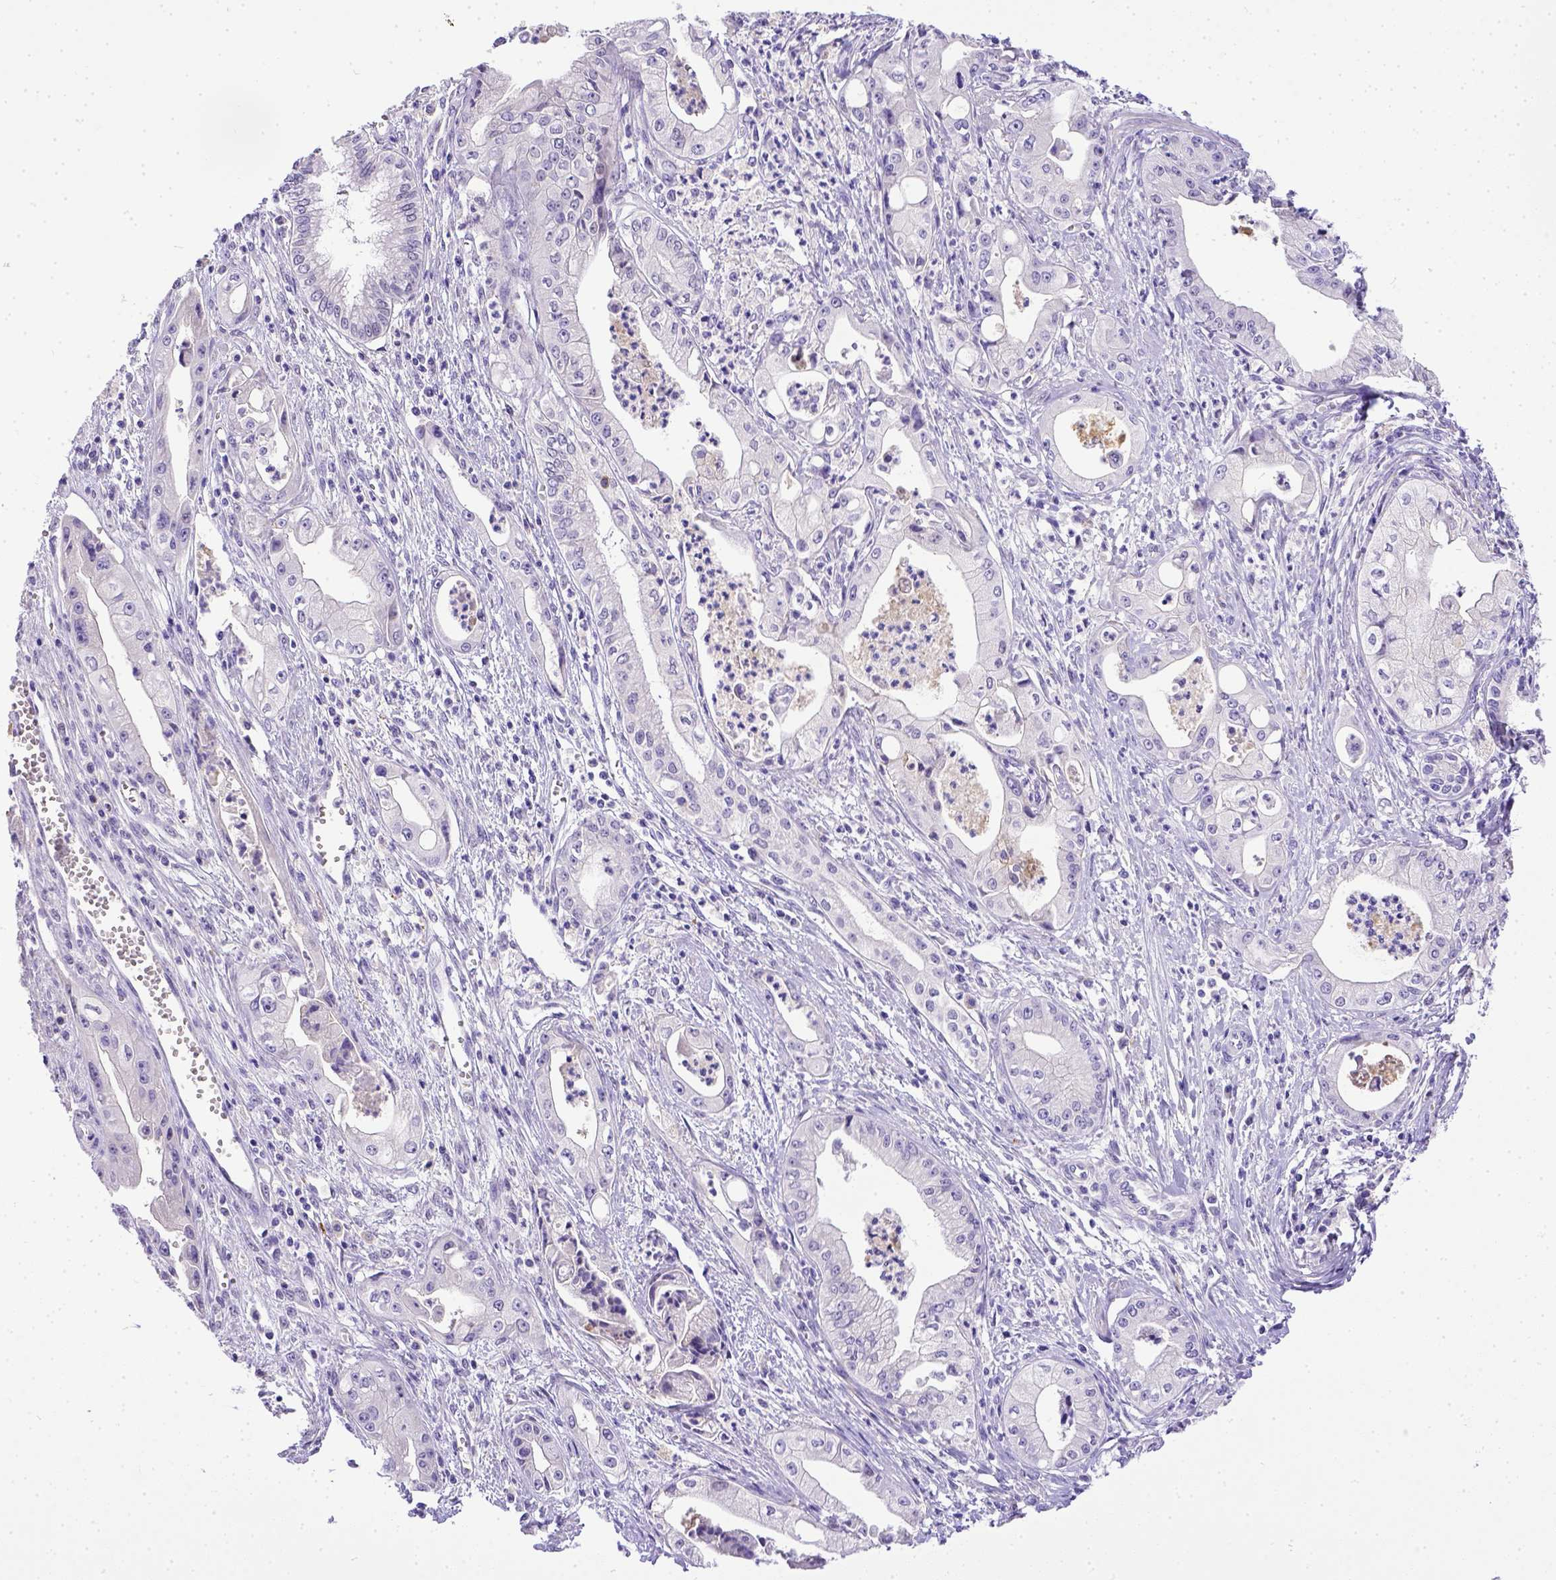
{"staining": {"intensity": "negative", "quantity": "none", "location": "none"}, "tissue": "pancreatic cancer", "cell_type": "Tumor cells", "image_type": "cancer", "snomed": [{"axis": "morphology", "description": "Adenocarcinoma, NOS"}, {"axis": "topography", "description": "Pancreas"}], "caption": "High magnification brightfield microscopy of adenocarcinoma (pancreatic) stained with DAB (3,3'-diaminobenzidine) (brown) and counterstained with hematoxylin (blue): tumor cells show no significant expression.", "gene": "BTN1A1", "patient": {"sex": "female", "age": 65}}